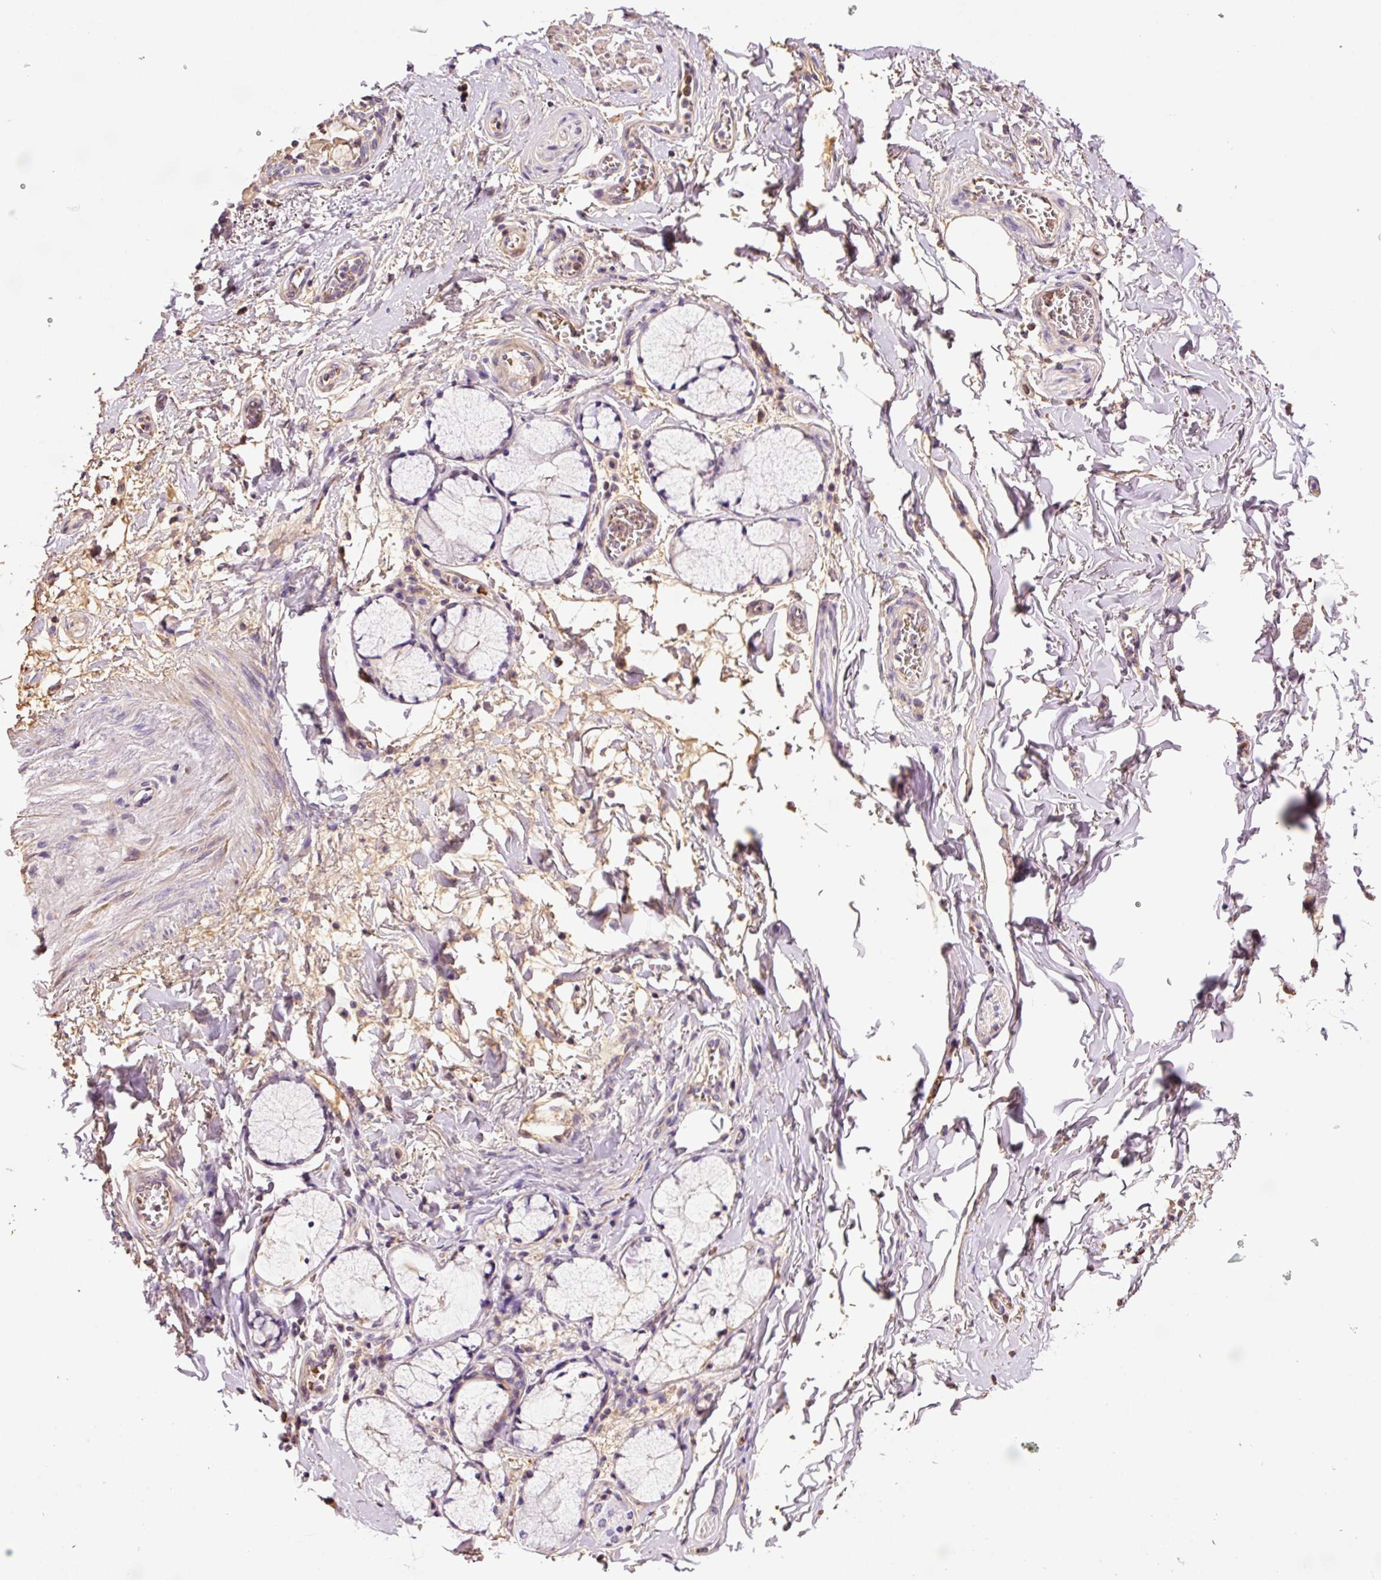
{"staining": {"intensity": "negative", "quantity": "none", "location": "none"}, "tissue": "soft tissue", "cell_type": "Chondrocytes", "image_type": "normal", "snomed": [{"axis": "morphology", "description": "Normal tissue, NOS"}, {"axis": "morphology", "description": "Degeneration, NOS"}, {"axis": "topography", "description": "Cartilage tissue"}, {"axis": "topography", "description": "Lung"}], "caption": "An immunohistochemistry (IHC) image of unremarkable soft tissue is shown. There is no staining in chondrocytes of soft tissue.", "gene": "TMEM235", "patient": {"sex": "female", "age": 61}}